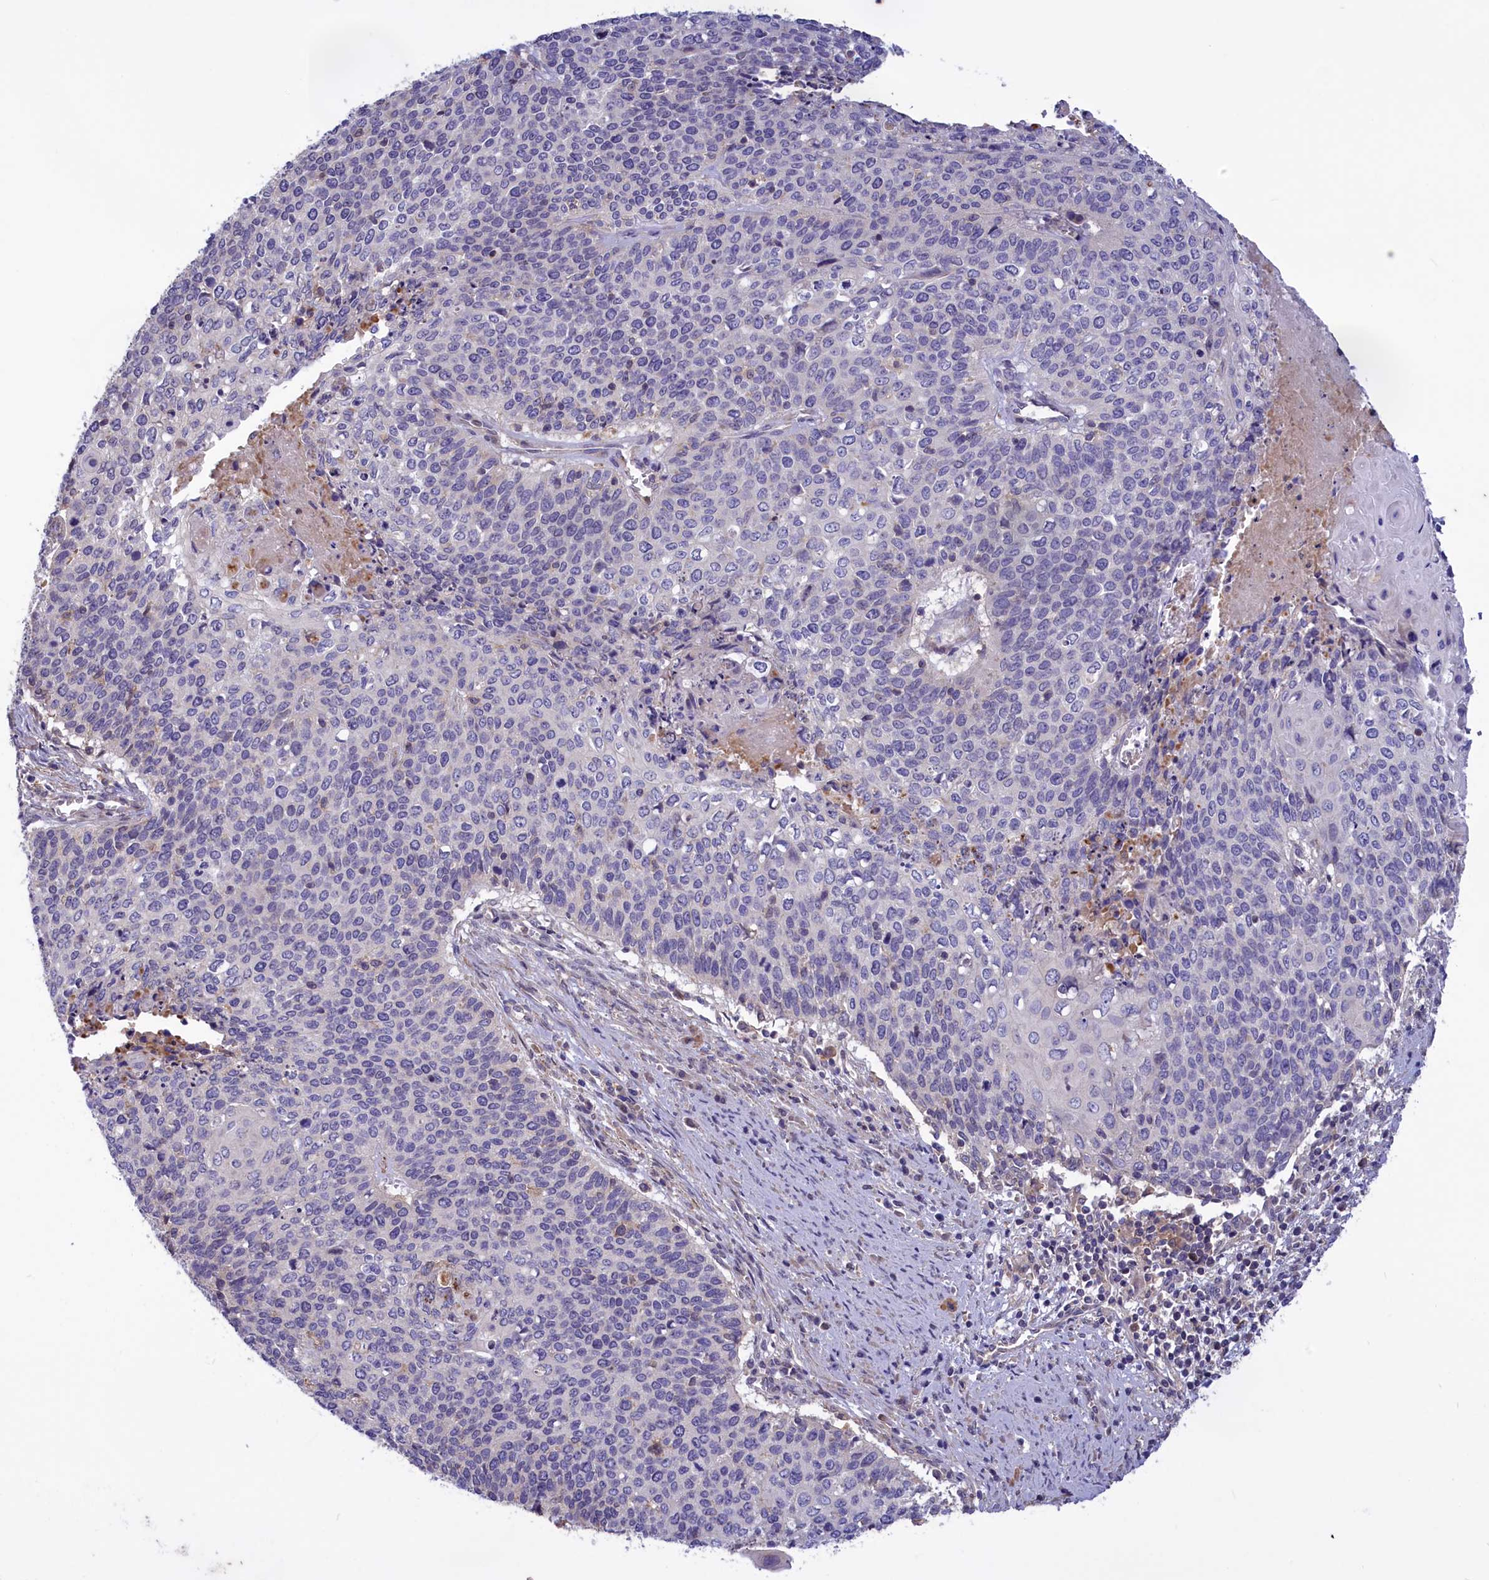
{"staining": {"intensity": "negative", "quantity": "none", "location": "none"}, "tissue": "cervical cancer", "cell_type": "Tumor cells", "image_type": "cancer", "snomed": [{"axis": "morphology", "description": "Squamous cell carcinoma, NOS"}, {"axis": "topography", "description": "Cervix"}], "caption": "Squamous cell carcinoma (cervical) was stained to show a protein in brown. There is no significant staining in tumor cells.", "gene": "AMDHD2", "patient": {"sex": "female", "age": 39}}